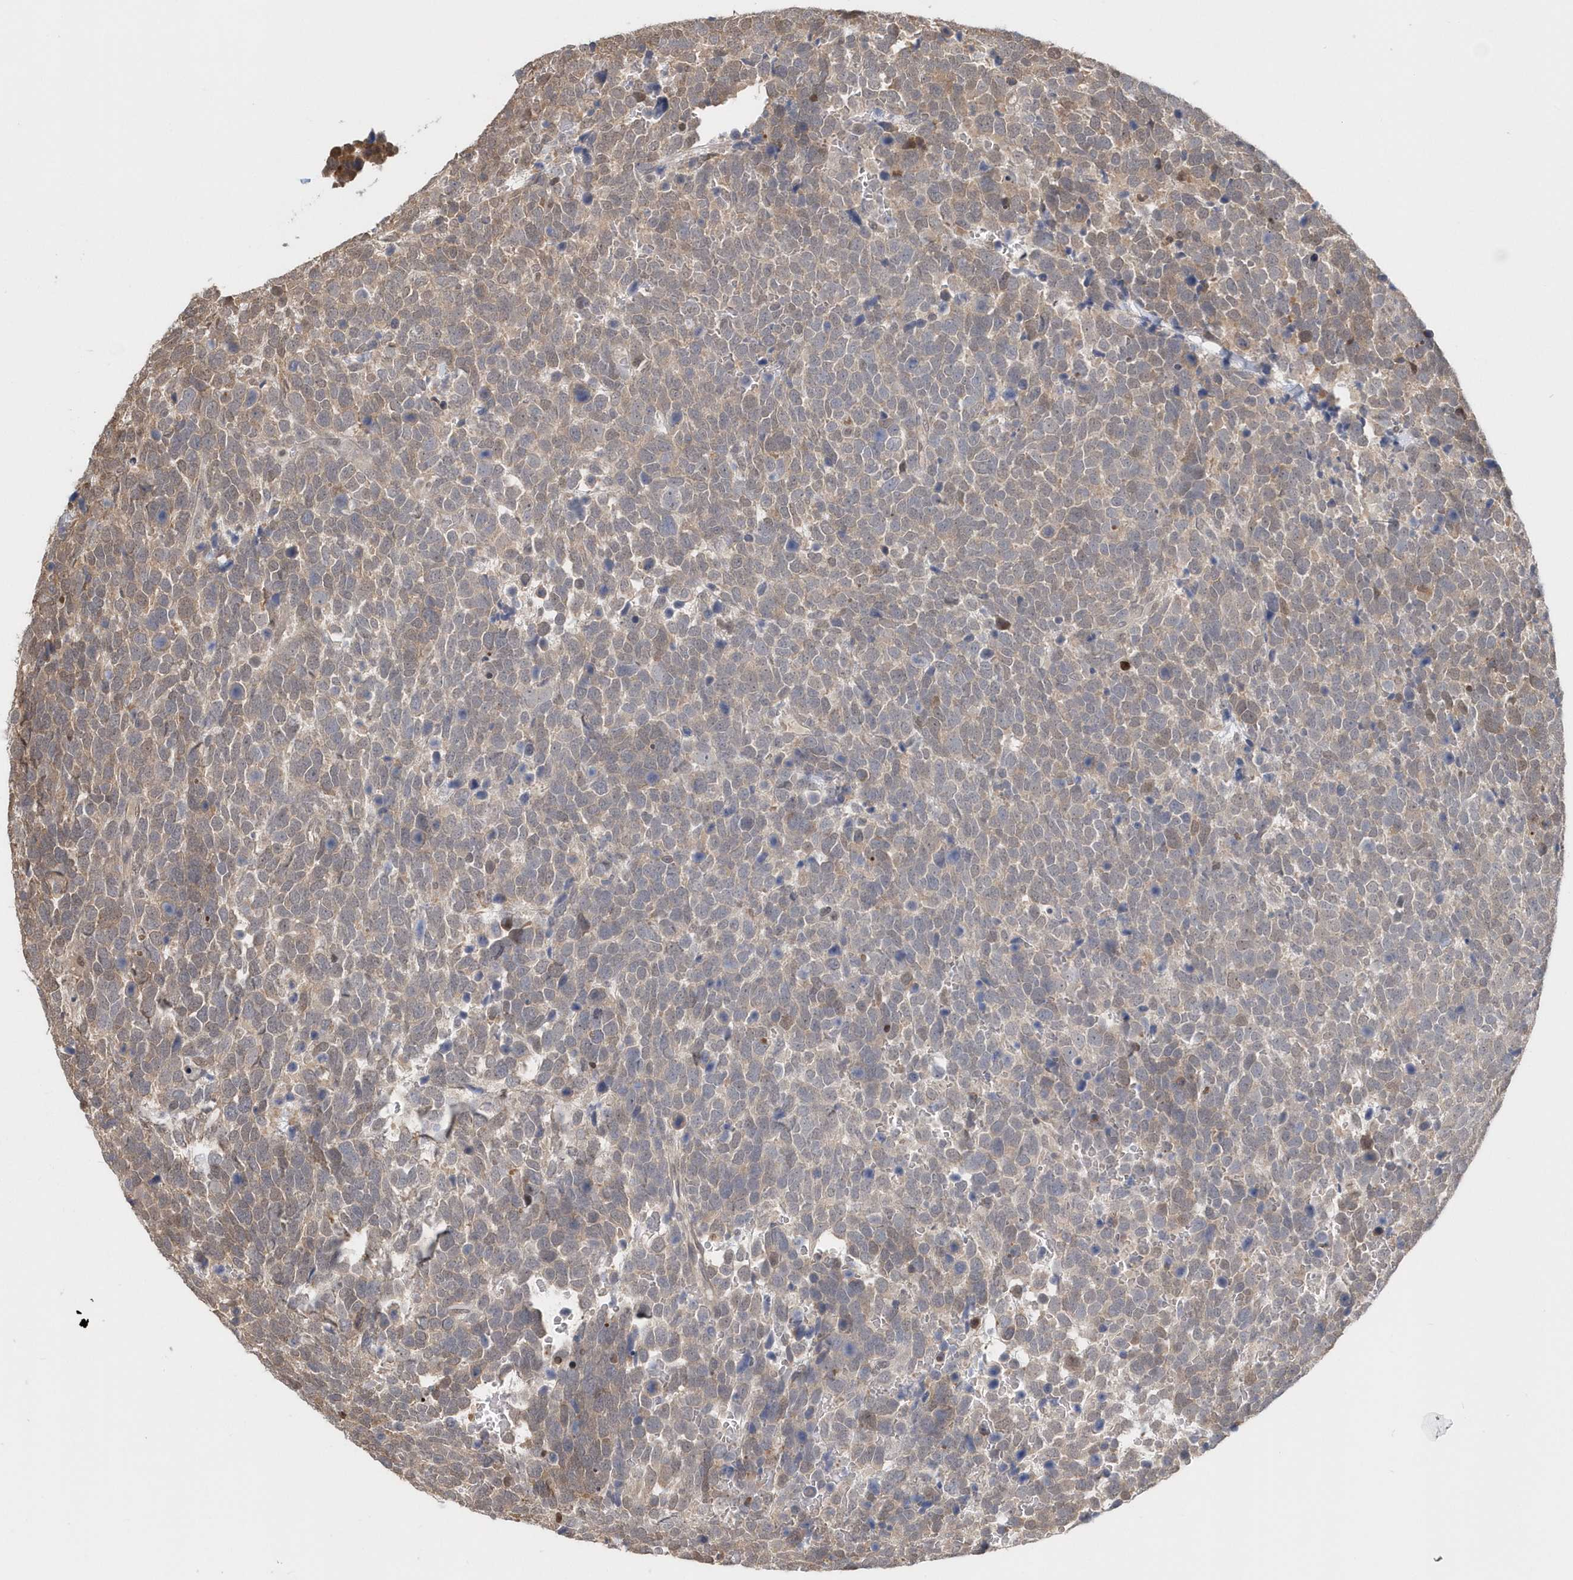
{"staining": {"intensity": "weak", "quantity": ">75%", "location": "cytoplasmic/membranous,nuclear"}, "tissue": "urothelial cancer", "cell_type": "Tumor cells", "image_type": "cancer", "snomed": [{"axis": "morphology", "description": "Urothelial carcinoma, High grade"}, {"axis": "topography", "description": "Urinary bladder"}], "caption": "This histopathology image displays immunohistochemistry (IHC) staining of urothelial cancer, with low weak cytoplasmic/membranous and nuclear expression in about >75% of tumor cells.", "gene": "SUMO2", "patient": {"sex": "female", "age": 82}}